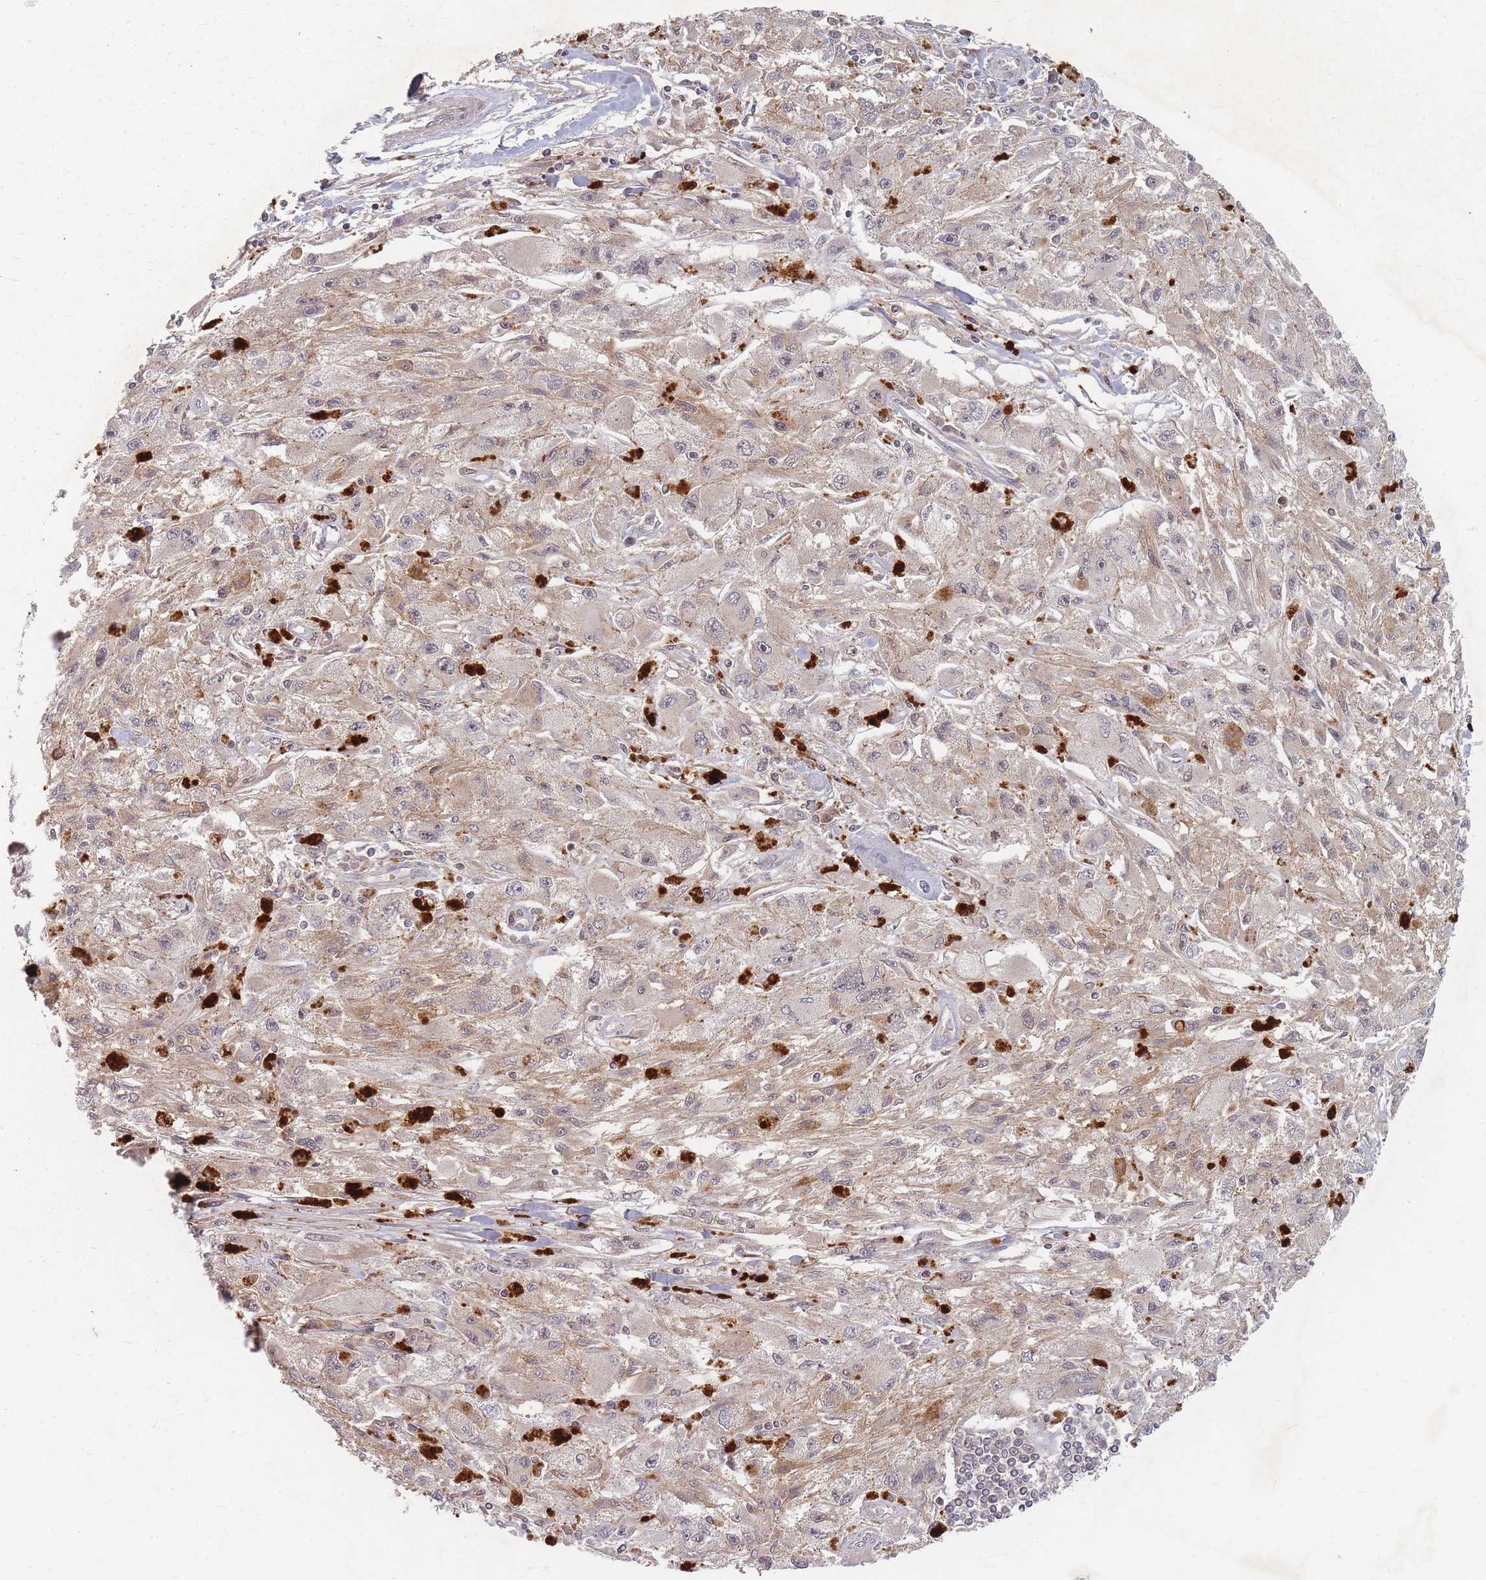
{"staining": {"intensity": "weak", "quantity": "<25%", "location": "cytoplasmic/membranous"}, "tissue": "melanoma", "cell_type": "Tumor cells", "image_type": "cancer", "snomed": [{"axis": "morphology", "description": "Malignant melanoma, Metastatic site"}, {"axis": "topography", "description": "Skin"}], "caption": "Tumor cells show no significant protein expression in malignant melanoma (metastatic site).", "gene": "RADX", "patient": {"sex": "male", "age": 53}}